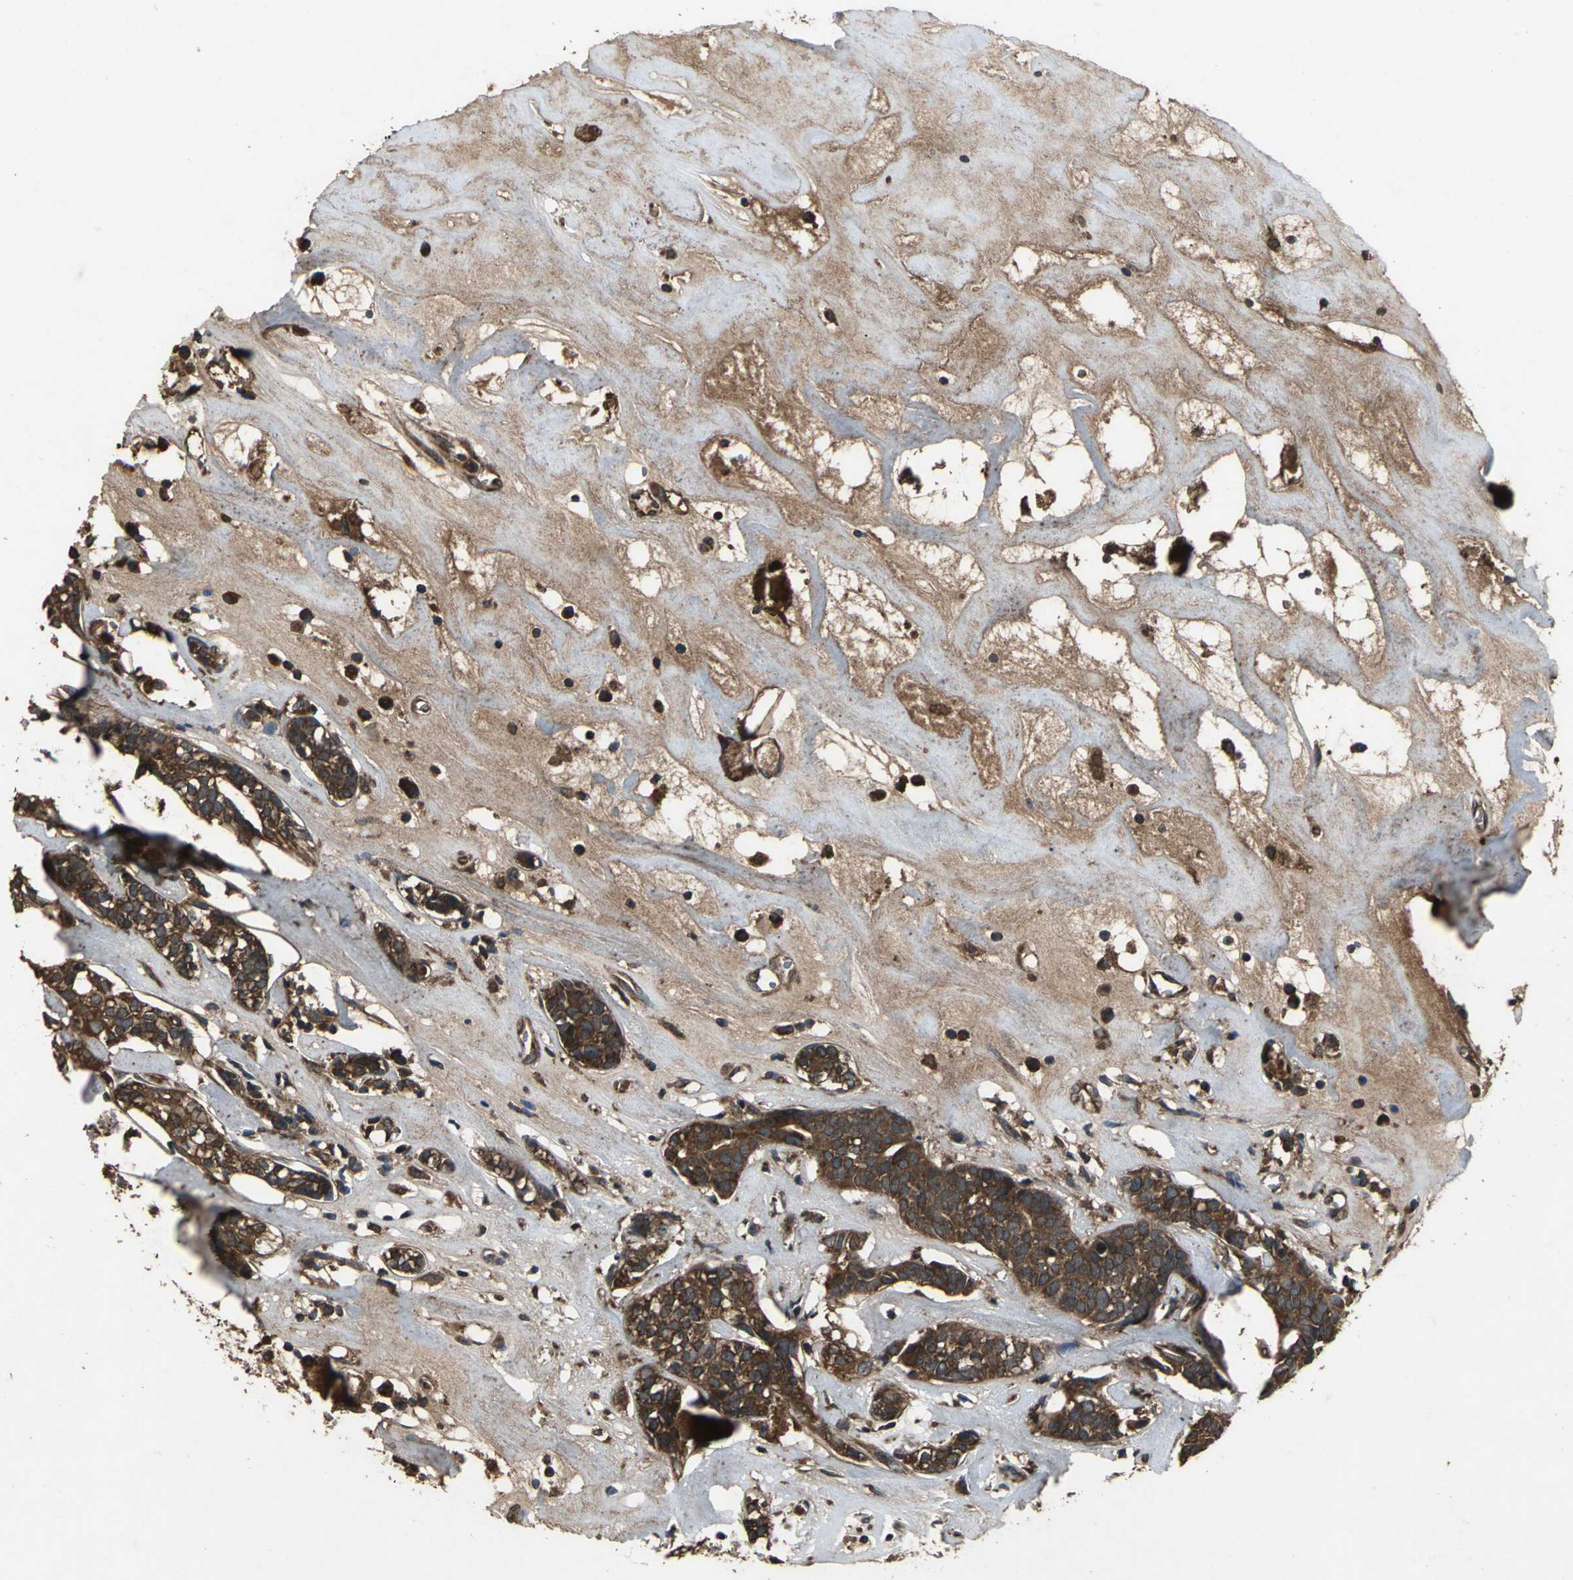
{"staining": {"intensity": "strong", "quantity": ">75%", "location": "cytoplasmic/membranous"}, "tissue": "head and neck cancer", "cell_type": "Tumor cells", "image_type": "cancer", "snomed": [{"axis": "morphology", "description": "Adenocarcinoma, NOS"}, {"axis": "topography", "description": "Salivary gland"}, {"axis": "topography", "description": "Head-Neck"}], "caption": "This histopathology image displays head and neck adenocarcinoma stained with immunohistochemistry to label a protein in brown. The cytoplasmic/membranous of tumor cells show strong positivity for the protein. Nuclei are counter-stained blue.", "gene": "ZNF608", "patient": {"sex": "female", "age": 65}}